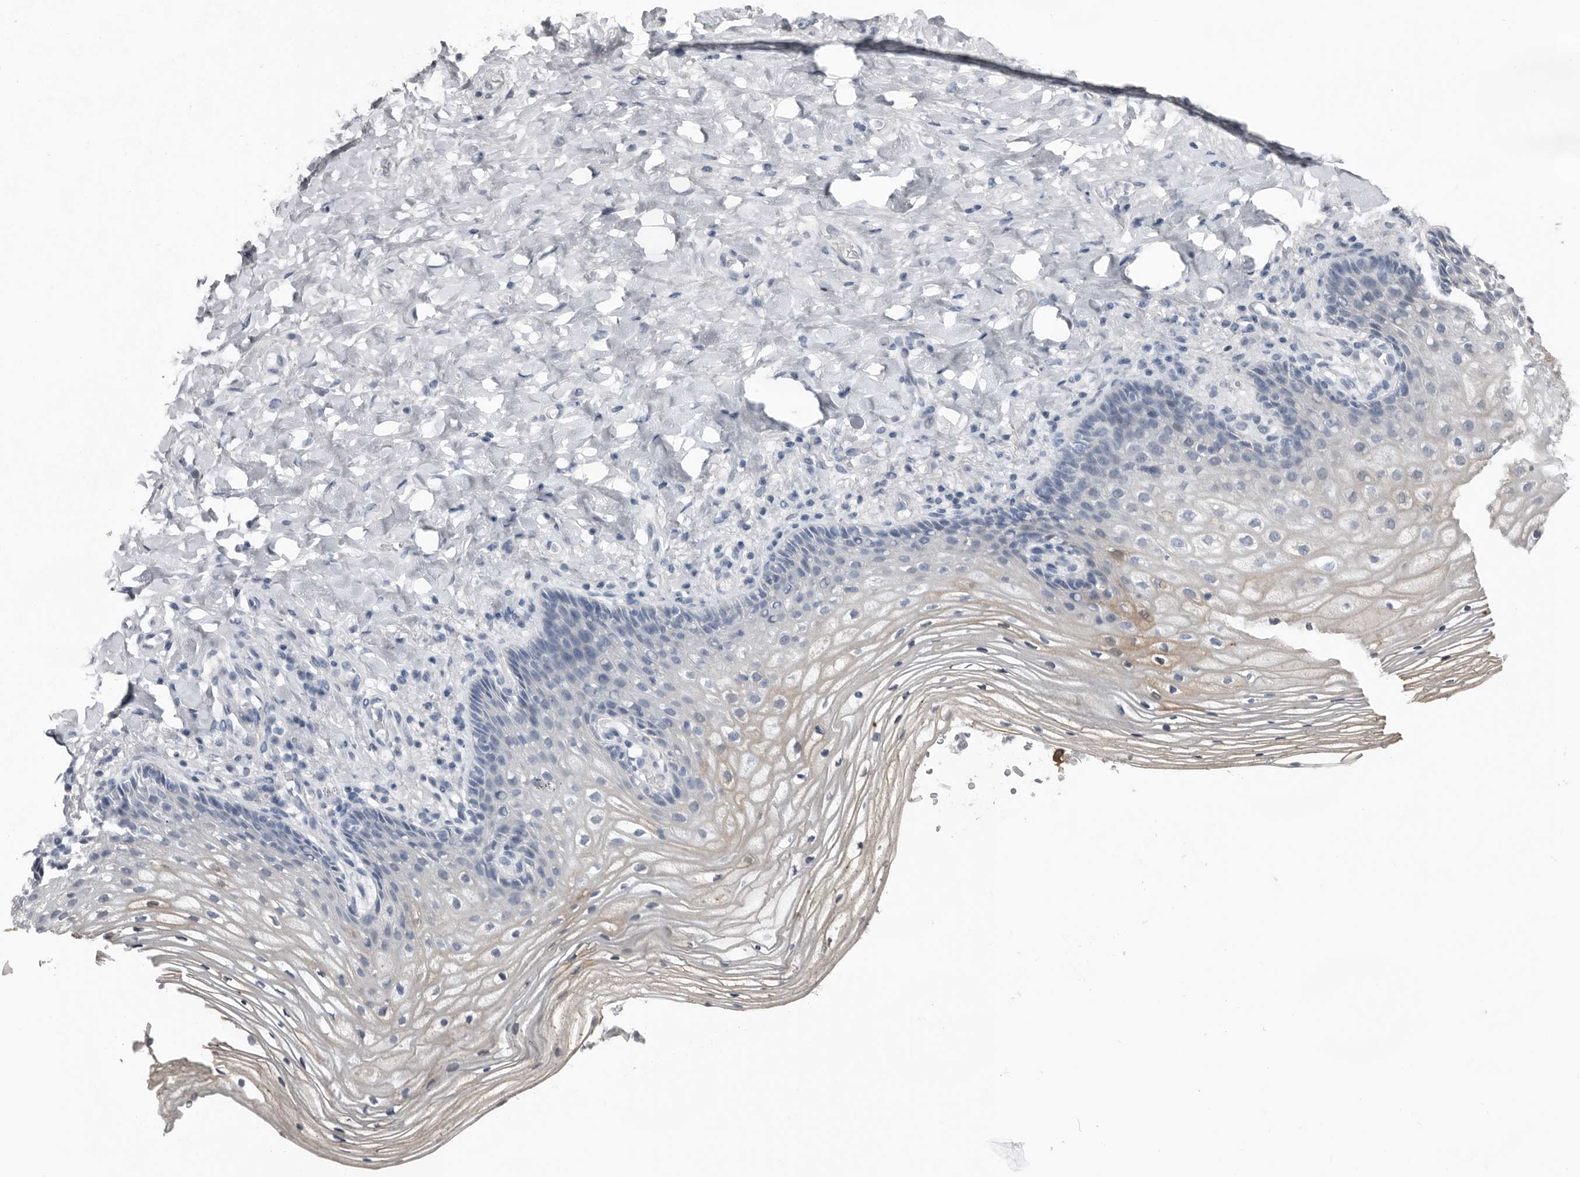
{"staining": {"intensity": "weak", "quantity": "<25%", "location": "cytoplasmic/membranous"}, "tissue": "vagina", "cell_type": "Squamous epithelial cells", "image_type": "normal", "snomed": [{"axis": "morphology", "description": "Normal tissue, NOS"}, {"axis": "topography", "description": "Vagina"}], "caption": "IHC histopathology image of unremarkable vagina: vagina stained with DAB (3,3'-diaminobenzidine) displays no significant protein expression in squamous epithelial cells.", "gene": "FABP7", "patient": {"sex": "female", "age": 60}}